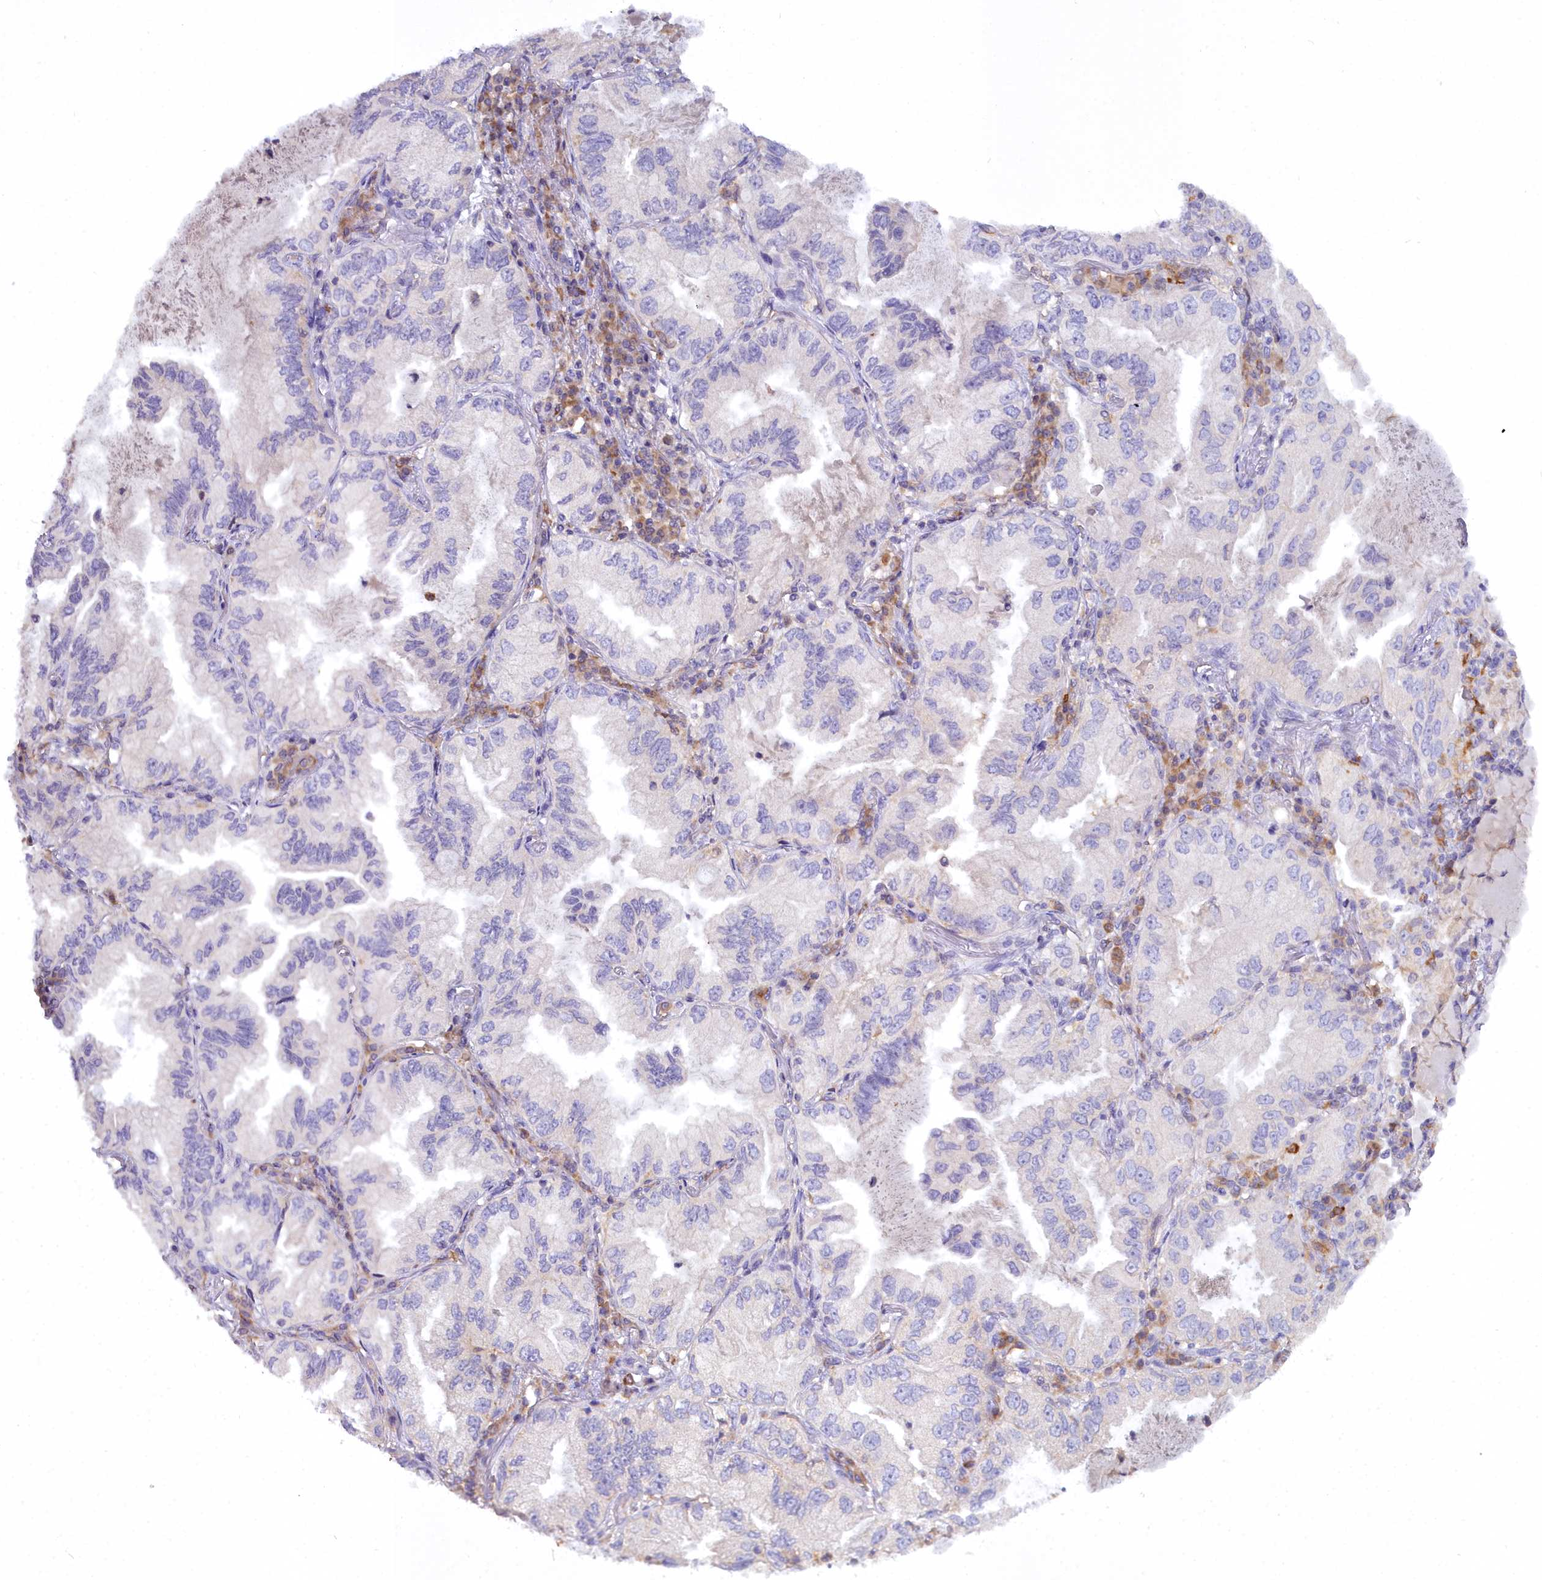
{"staining": {"intensity": "negative", "quantity": "none", "location": "none"}, "tissue": "lung cancer", "cell_type": "Tumor cells", "image_type": "cancer", "snomed": [{"axis": "morphology", "description": "Adenocarcinoma, NOS"}, {"axis": "topography", "description": "Lung"}], "caption": "Photomicrograph shows no significant protein expression in tumor cells of lung cancer. The staining was performed using DAB (3,3'-diaminobenzidine) to visualize the protein expression in brown, while the nuclei were stained in blue with hematoxylin (Magnification: 20x).", "gene": "BLNK", "patient": {"sex": "female", "age": 69}}